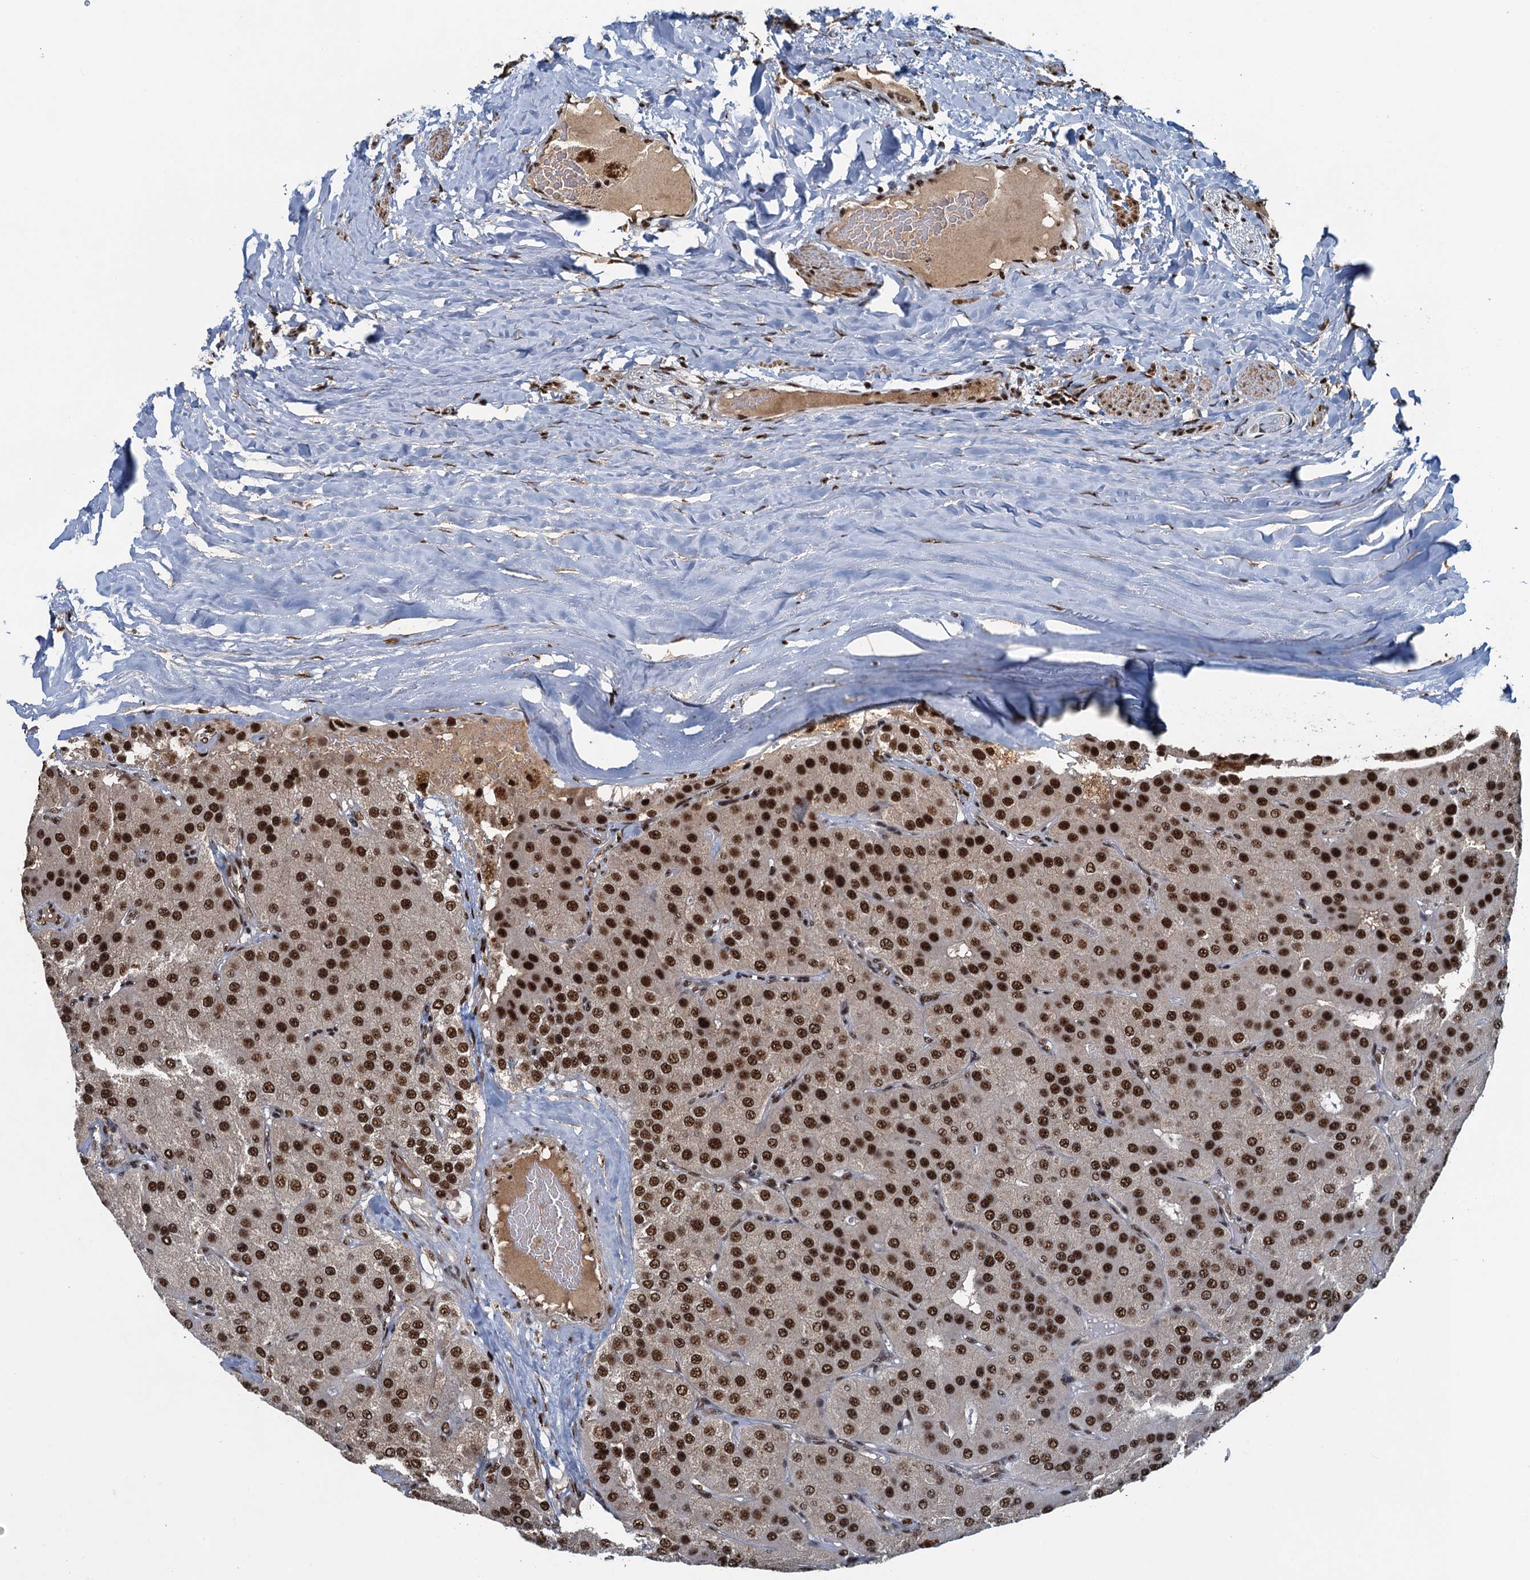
{"staining": {"intensity": "strong", "quantity": ">75%", "location": "nuclear"}, "tissue": "parathyroid gland", "cell_type": "Glandular cells", "image_type": "normal", "snomed": [{"axis": "morphology", "description": "Normal tissue, NOS"}, {"axis": "morphology", "description": "Adenoma, NOS"}, {"axis": "topography", "description": "Parathyroid gland"}], "caption": "Strong nuclear positivity for a protein is seen in approximately >75% of glandular cells of normal parathyroid gland using IHC.", "gene": "ZC3H18", "patient": {"sex": "female", "age": 86}}